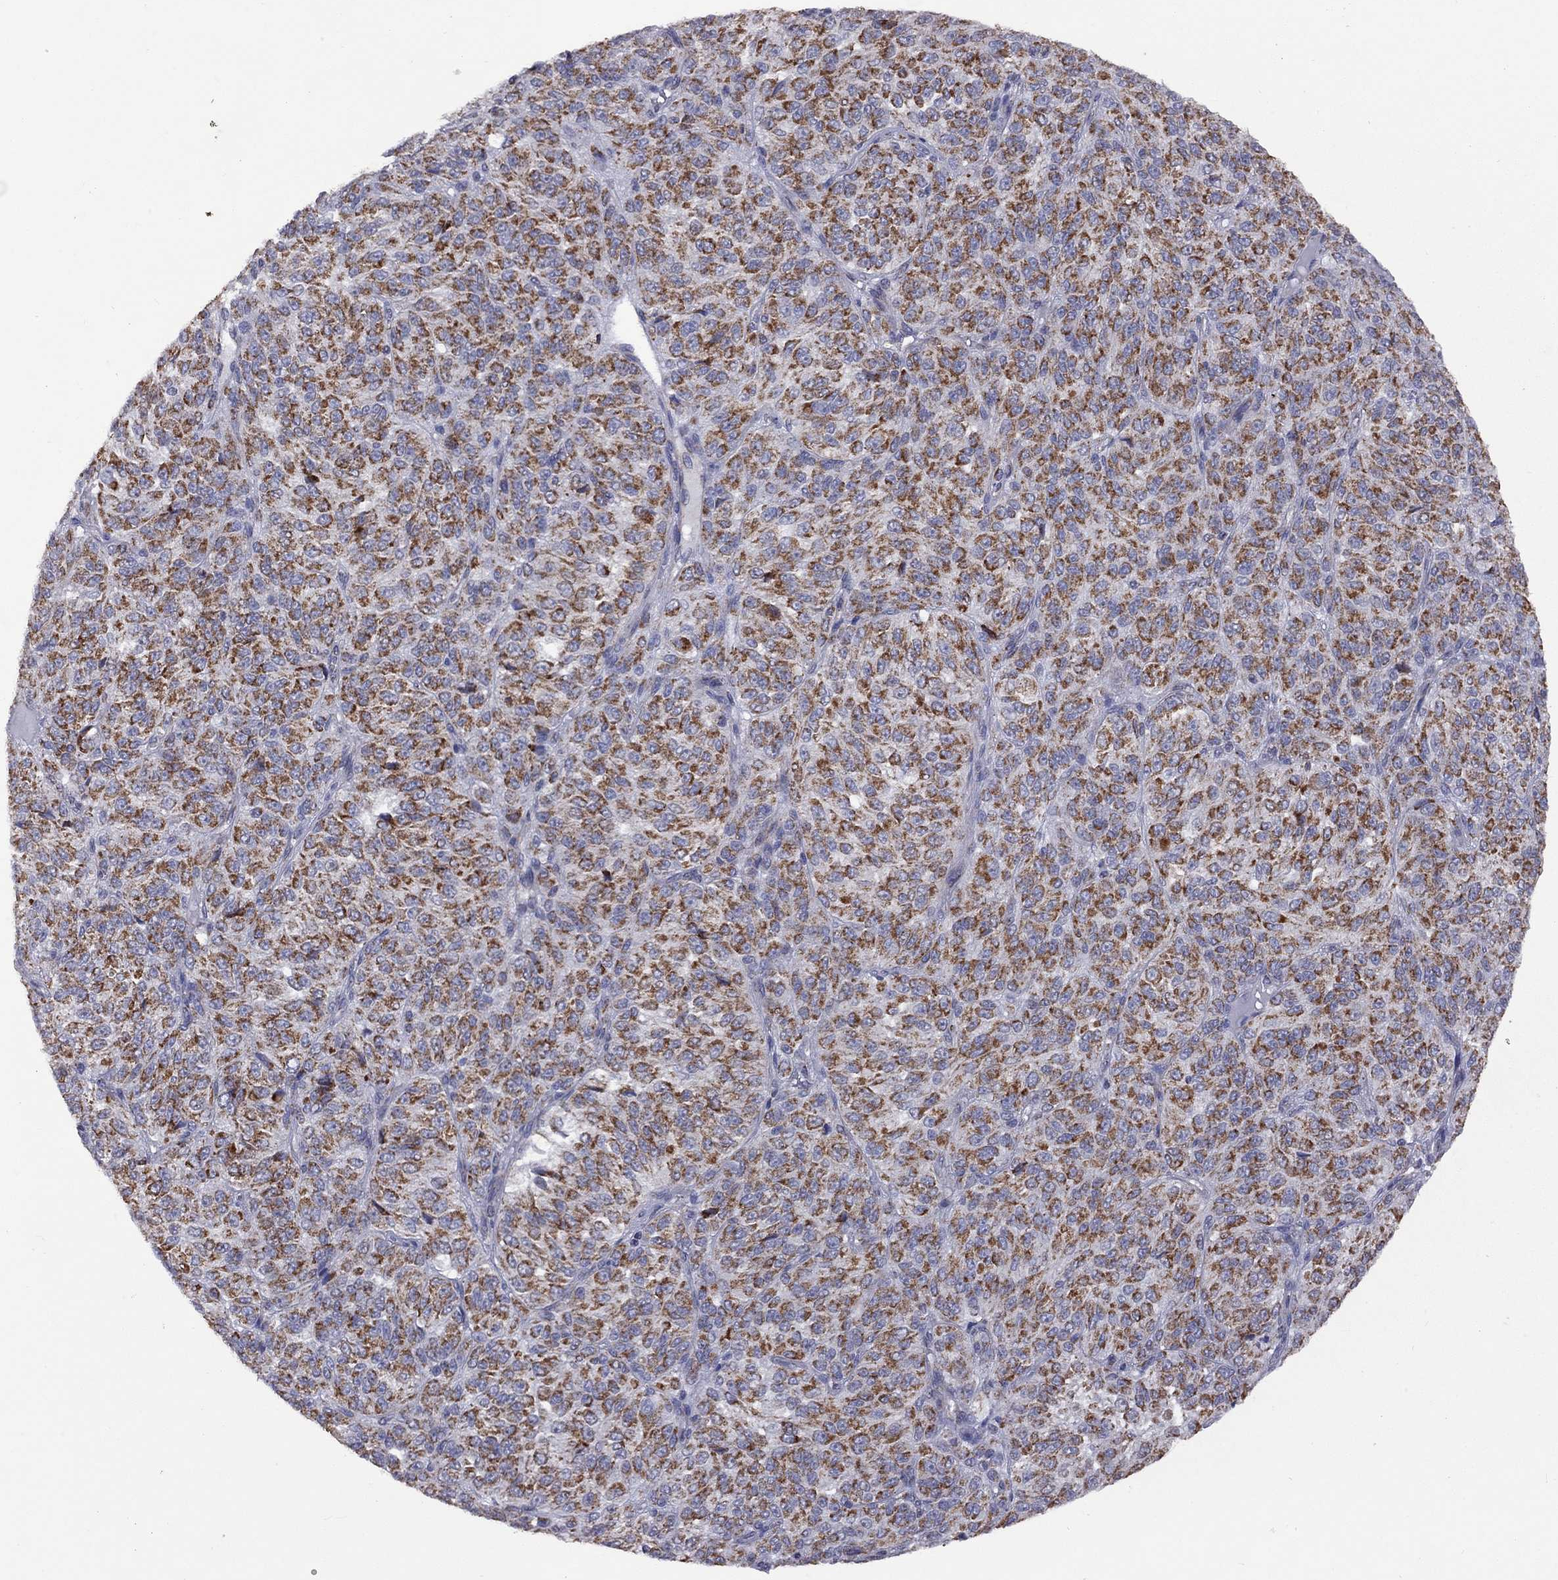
{"staining": {"intensity": "strong", "quantity": ">75%", "location": "cytoplasmic/membranous"}, "tissue": "melanoma", "cell_type": "Tumor cells", "image_type": "cancer", "snomed": [{"axis": "morphology", "description": "Malignant melanoma, Metastatic site"}, {"axis": "topography", "description": "Brain"}], "caption": "High-power microscopy captured an IHC image of malignant melanoma (metastatic site), revealing strong cytoplasmic/membranous positivity in approximately >75% of tumor cells.", "gene": "NDUFB1", "patient": {"sex": "female", "age": 56}}